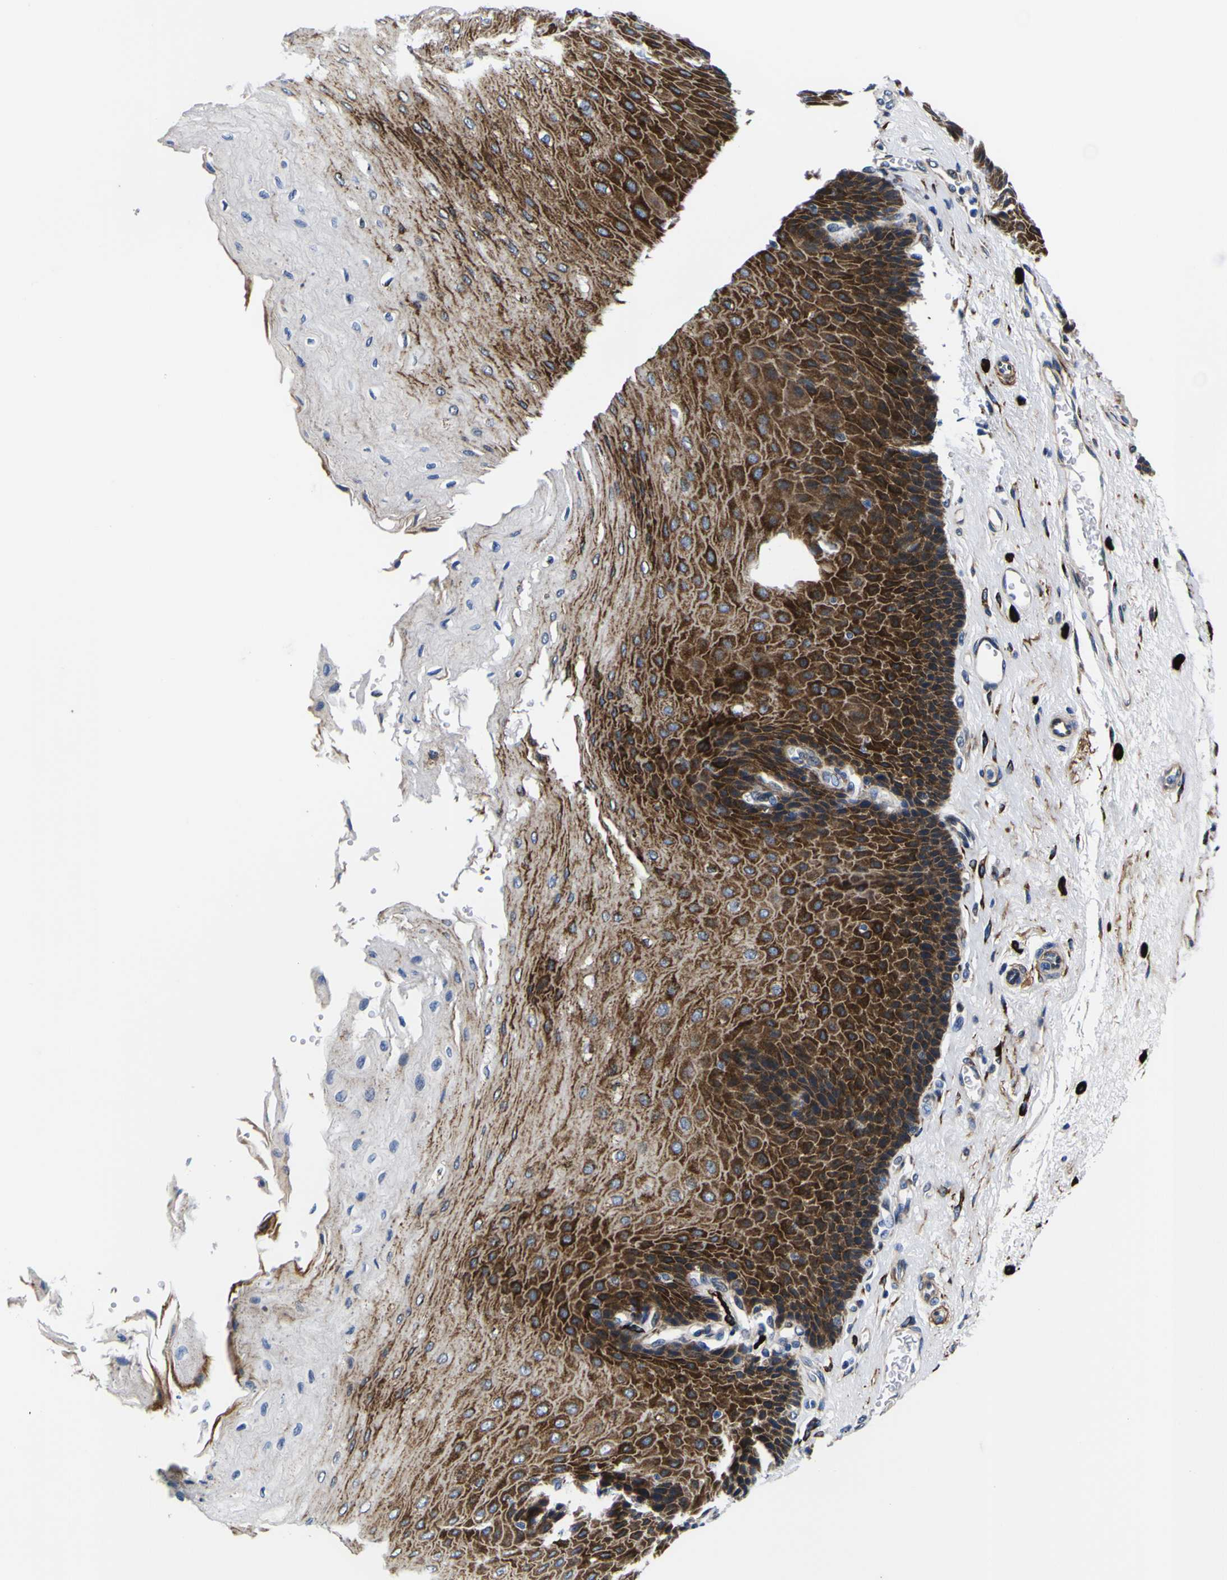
{"staining": {"intensity": "strong", "quantity": ">75%", "location": "cytoplasmic/membranous"}, "tissue": "esophagus", "cell_type": "Squamous epithelial cells", "image_type": "normal", "snomed": [{"axis": "morphology", "description": "Normal tissue, NOS"}, {"axis": "topography", "description": "Esophagus"}], "caption": "Esophagus stained with a brown dye displays strong cytoplasmic/membranous positive positivity in about >75% of squamous epithelial cells.", "gene": "SCD", "patient": {"sex": "female", "age": 72}}